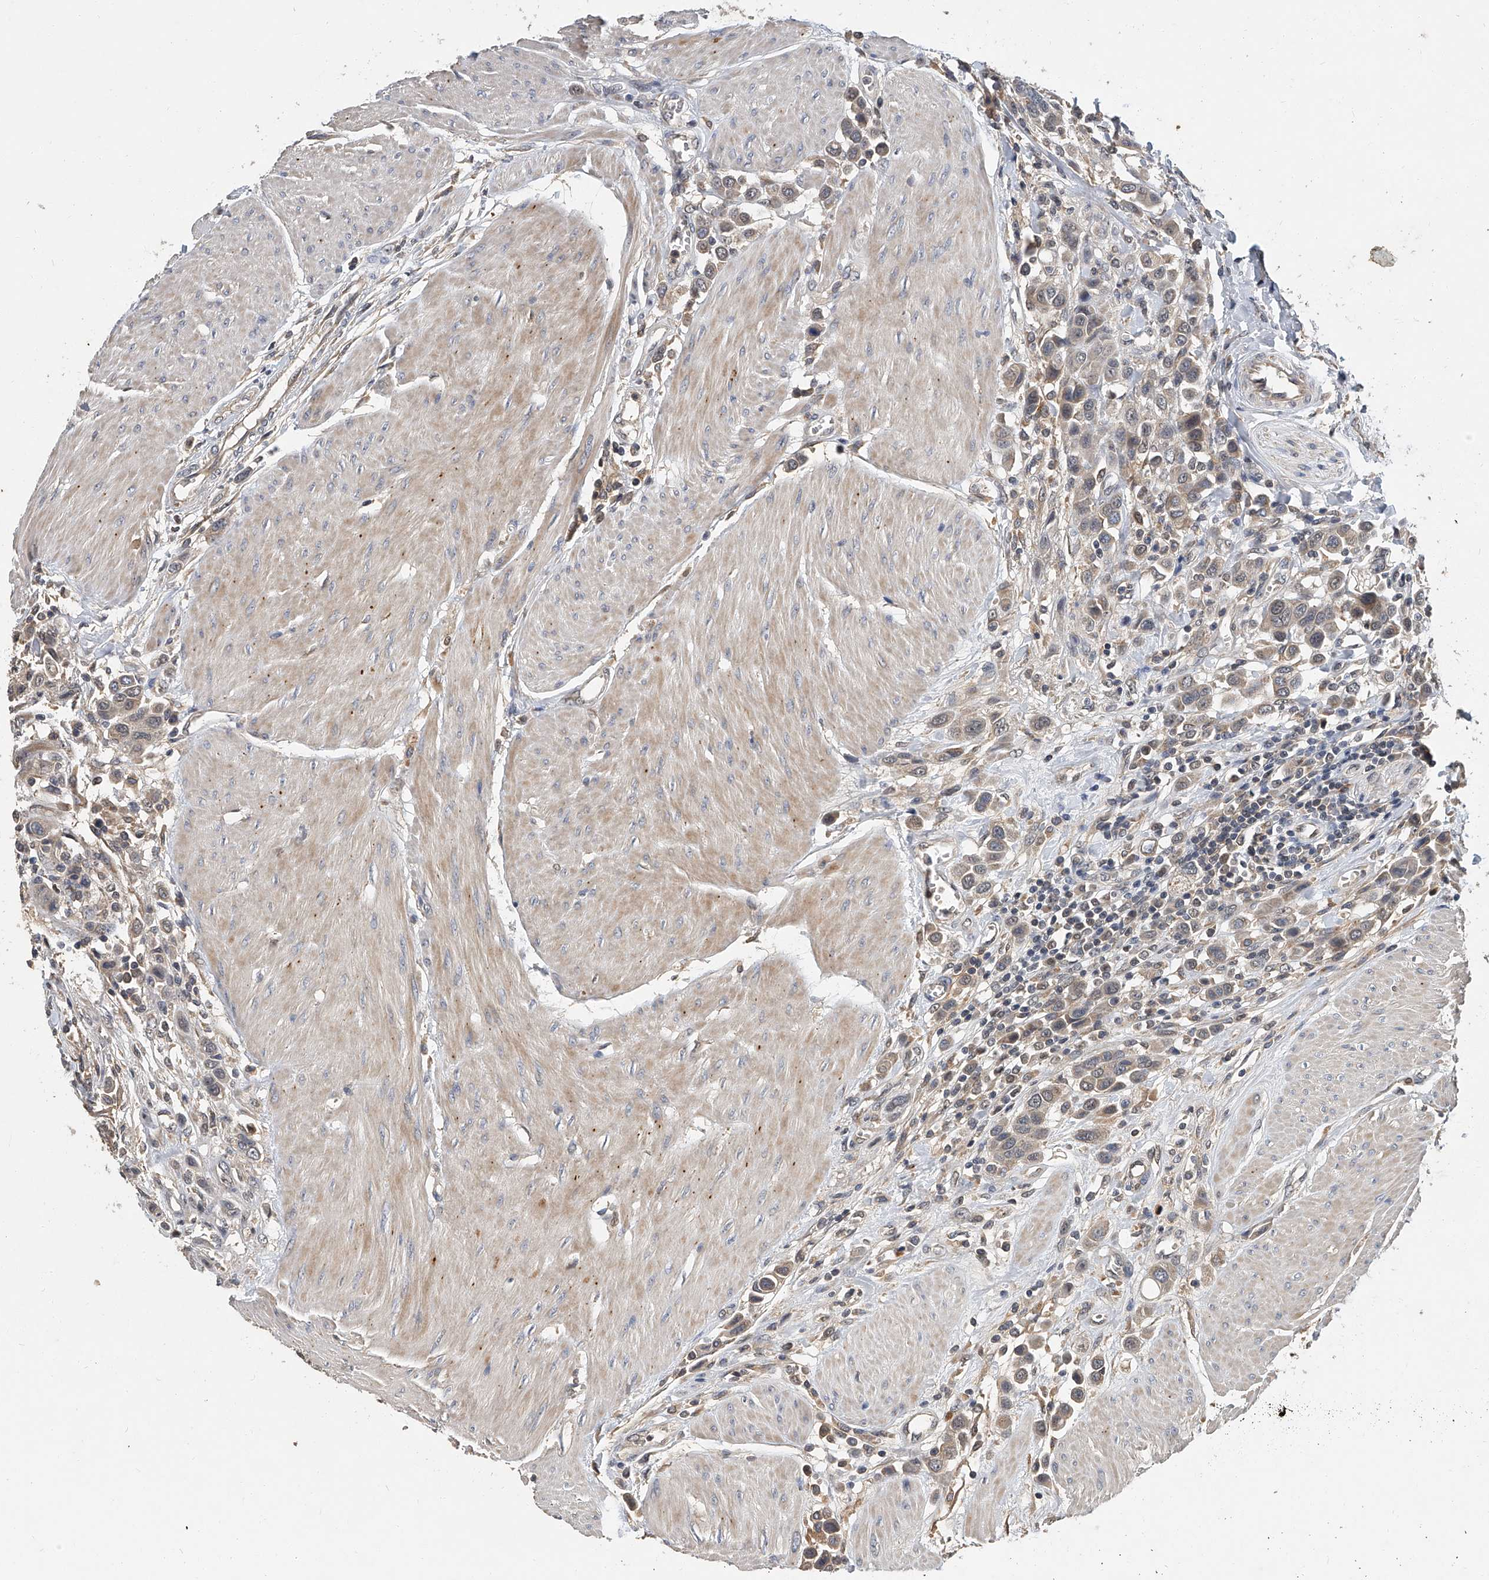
{"staining": {"intensity": "weak", "quantity": "25%-75%", "location": "cytoplasmic/membranous"}, "tissue": "urothelial cancer", "cell_type": "Tumor cells", "image_type": "cancer", "snomed": [{"axis": "morphology", "description": "Urothelial carcinoma, High grade"}, {"axis": "topography", "description": "Urinary bladder"}], "caption": "Urothelial carcinoma (high-grade) was stained to show a protein in brown. There is low levels of weak cytoplasmic/membranous positivity in approximately 25%-75% of tumor cells. Using DAB (brown) and hematoxylin (blue) stains, captured at high magnification using brightfield microscopy.", "gene": "JAG2", "patient": {"sex": "male", "age": 50}}